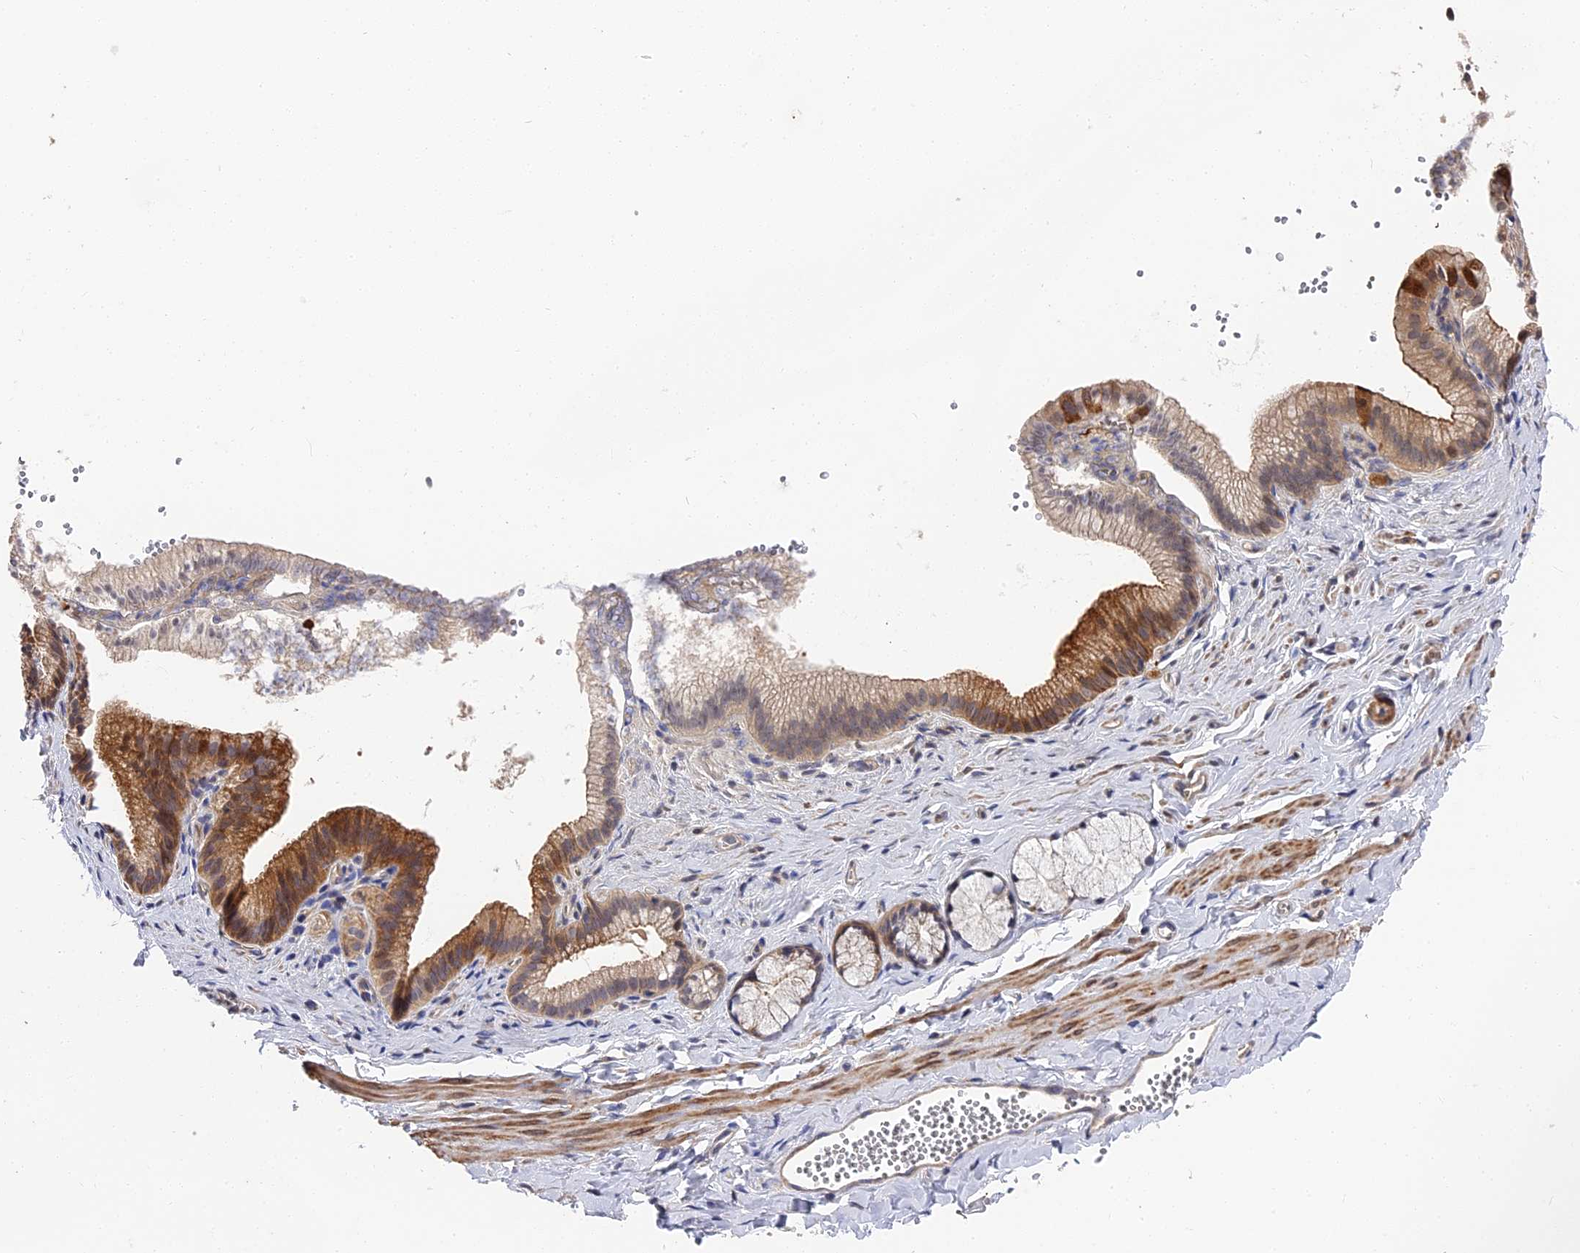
{"staining": {"intensity": "negative", "quantity": "none", "location": "none"}, "tissue": "adipose tissue", "cell_type": "Adipocytes", "image_type": "normal", "snomed": [{"axis": "morphology", "description": "Normal tissue, NOS"}, {"axis": "topography", "description": "Gallbladder"}, {"axis": "topography", "description": "Peripheral nerve tissue"}], "caption": "An immunohistochemistry (IHC) photomicrograph of normal adipose tissue is shown. There is no staining in adipocytes of adipose tissue. (Stains: DAB (3,3'-diaminobenzidine) immunohistochemistry (IHC) with hematoxylin counter stain, Microscopy: brightfield microscopy at high magnification).", "gene": "CCDC113", "patient": {"sex": "male", "age": 38}}